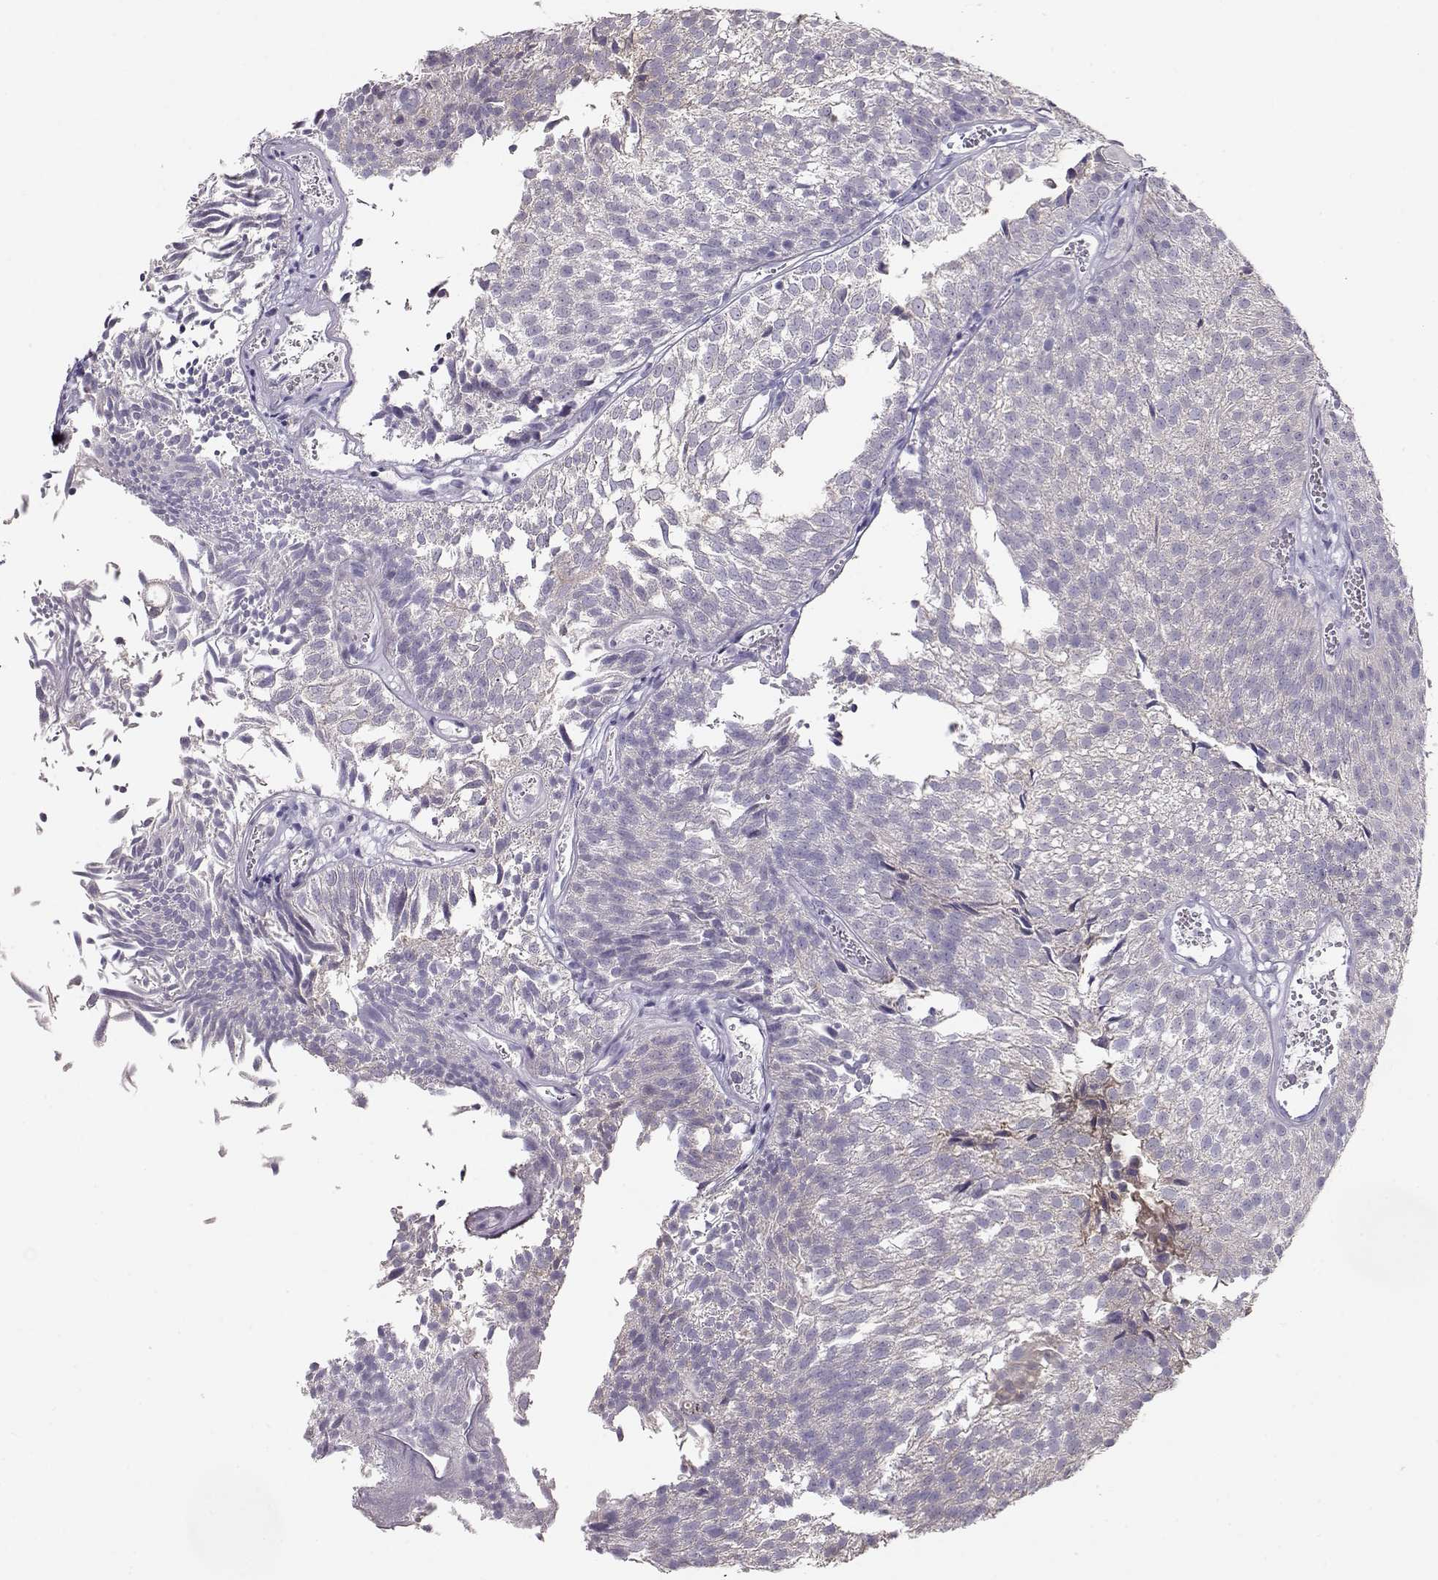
{"staining": {"intensity": "negative", "quantity": "none", "location": "none"}, "tissue": "urothelial cancer", "cell_type": "Tumor cells", "image_type": "cancer", "snomed": [{"axis": "morphology", "description": "Urothelial carcinoma, Low grade"}, {"axis": "topography", "description": "Urinary bladder"}], "caption": "There is no significant expression in tumor cells of urothelial cancer. (DAB (3,3'-diaminobenzidine) immunohistochemistry with hematoxylin counter stain).", "gene": "NDRG4", "patient": {"sex": "male", "age": 52}}